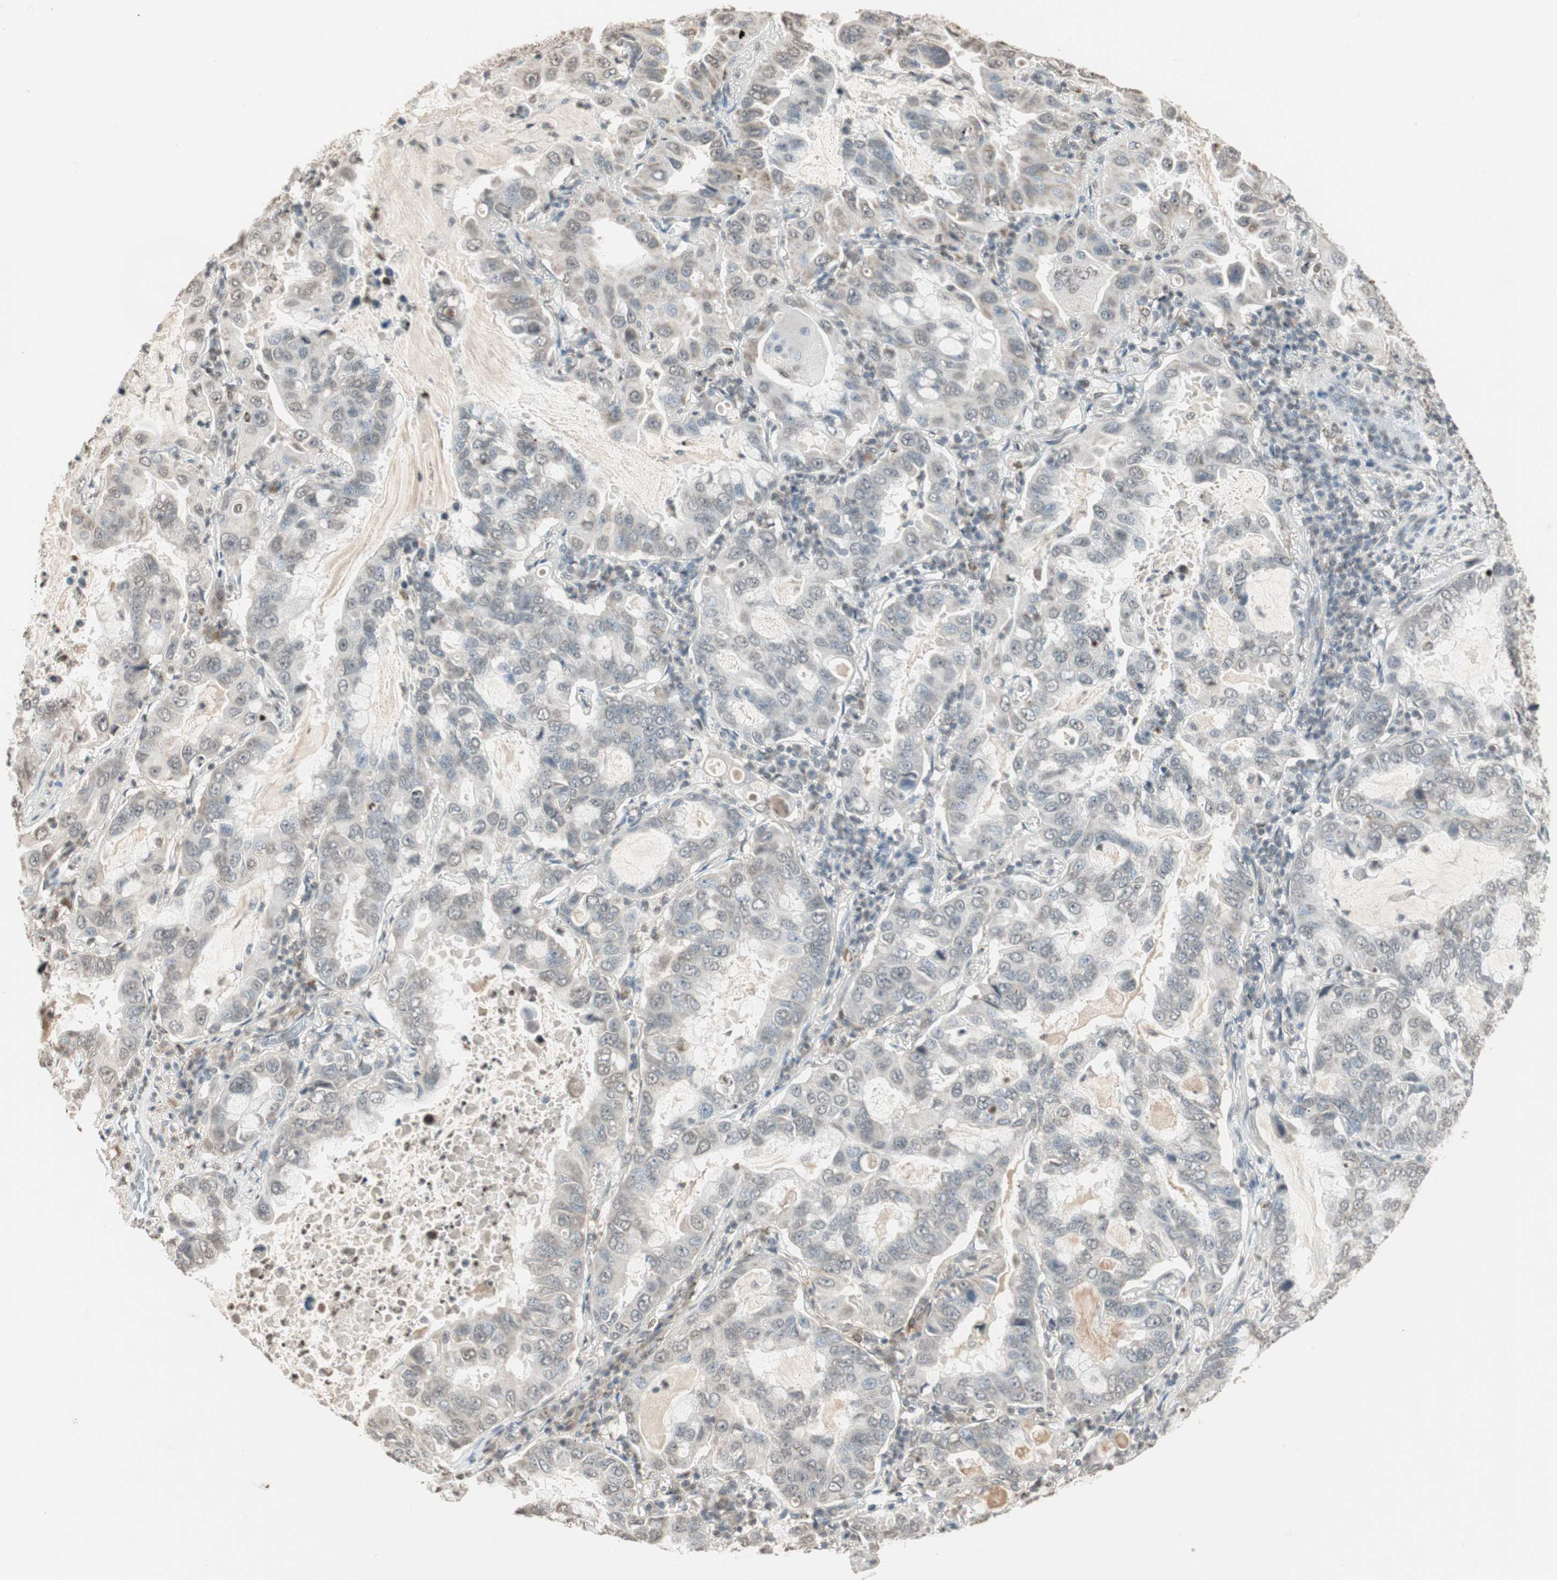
{"staining": {"intensity": "weak", "quantity": "25%-75%", "location": "cytoplasmic/membranous,nuclear"}, "tissue": "lung cancer", "cell_type": "Tumor cells", "image_type": "cancer", "snomed": [{"axis": "morphology", "description": "Adenocarcinoma, NOS"}, {"axis": "topography", "description": "Lung"}], "caption": "Human lung cancer stained with a brown dye displays weak cytoplasmic/membranous and nuclear positive positivity in approximately 25%-75% of tumor cells.", "gene": "PRELID1", "patient": {"sex": "male", "age": 64}}